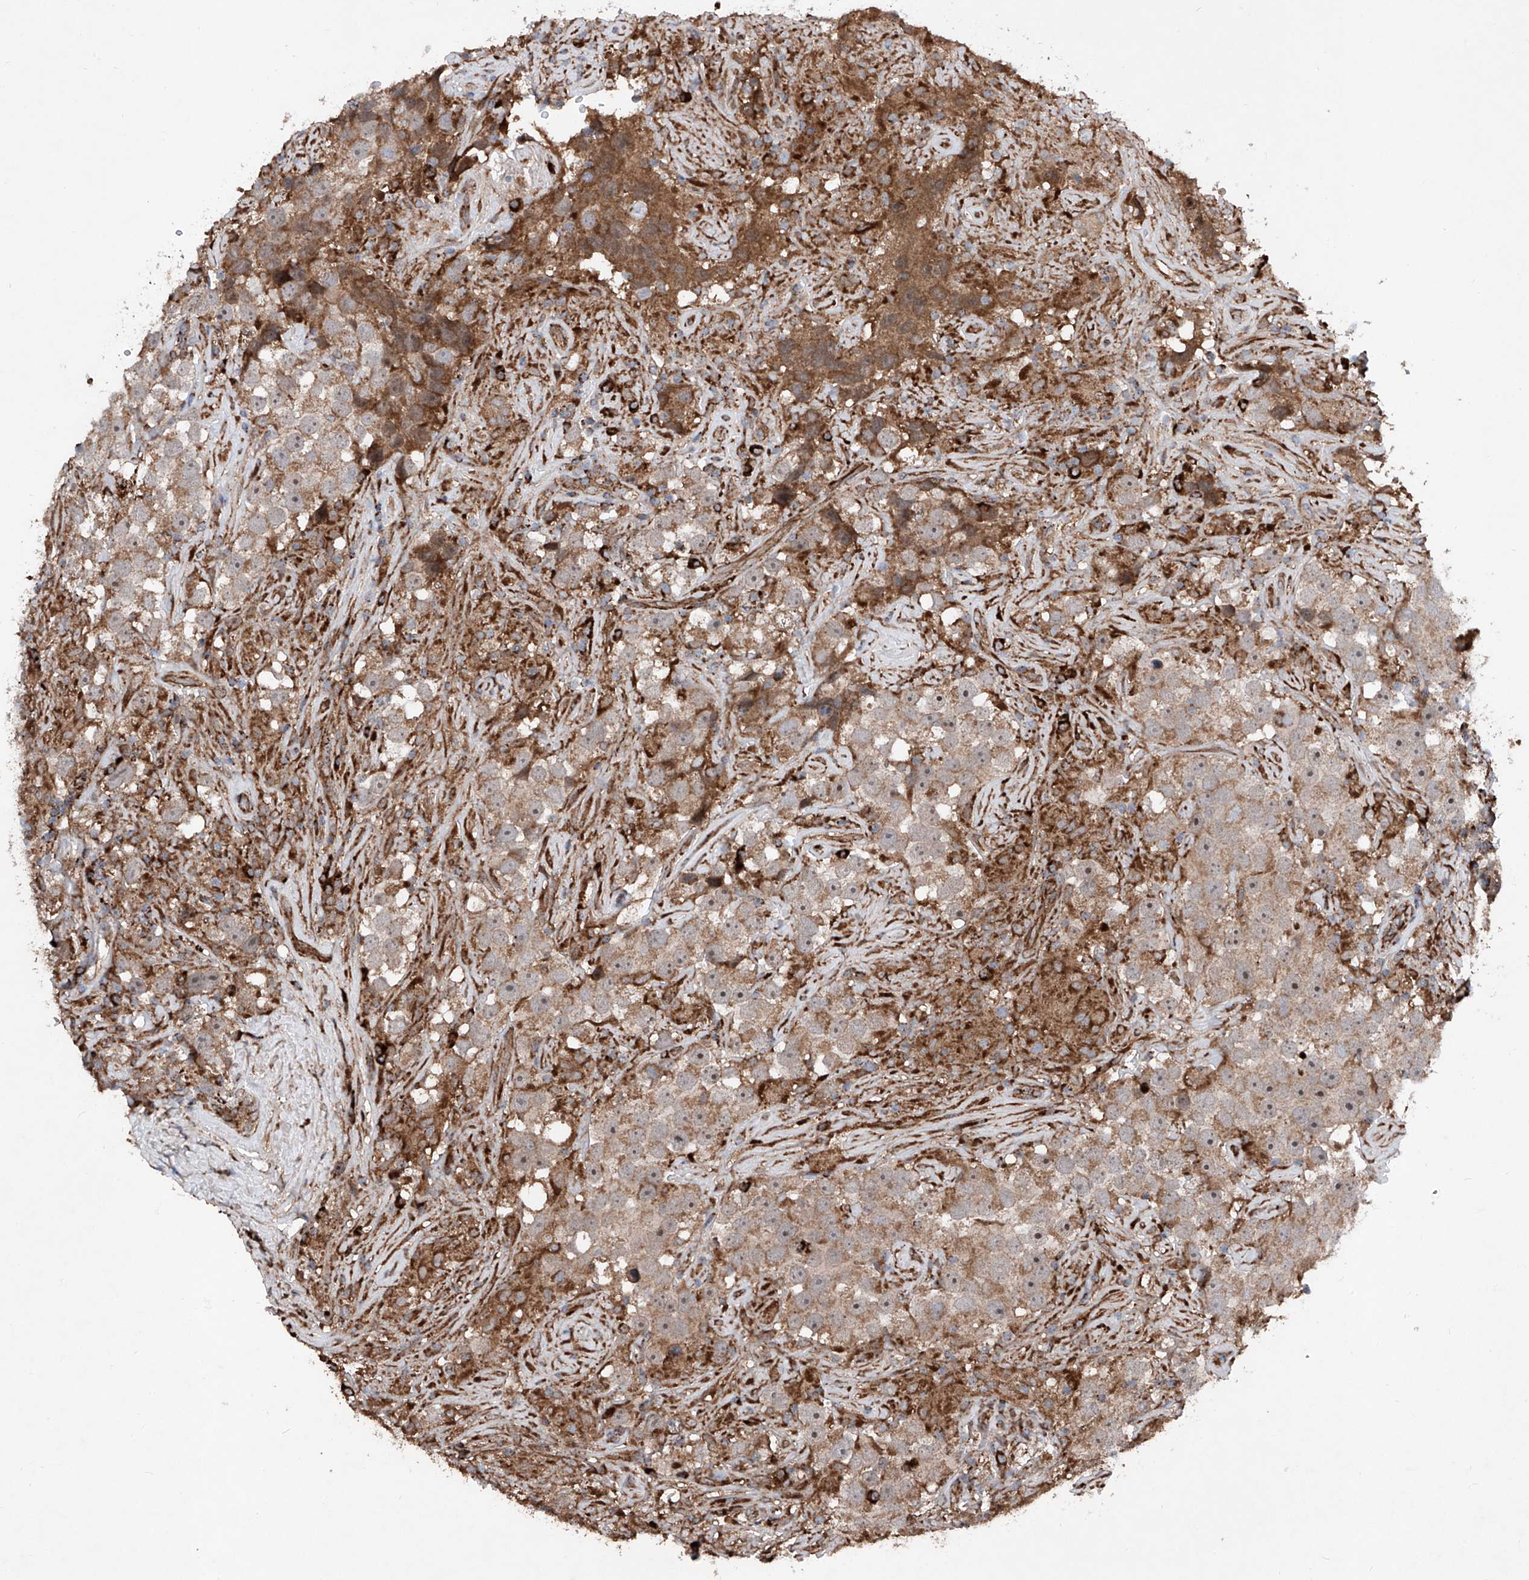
{"staining": {"intensity": "moderate", "quantity": "25%-75%", "location": "cytoplasmic/membranous"}, "tissue": "testis cancer", "cell_type": "Tumor cells", "image_type": "cancer", "snomed": [{"axis": "morphology", "description": "Seminoma, NOS"}, {"axis": "topography", "description": "Testis"}], "caption": "Protein analysis of seminoma (testis) tissue reveals moderate cytoplasmic/membranous expression in about 25%-75% of tumor cells.", "gene": "DAD1", "patient": {"sex": "male", "age": 49}}